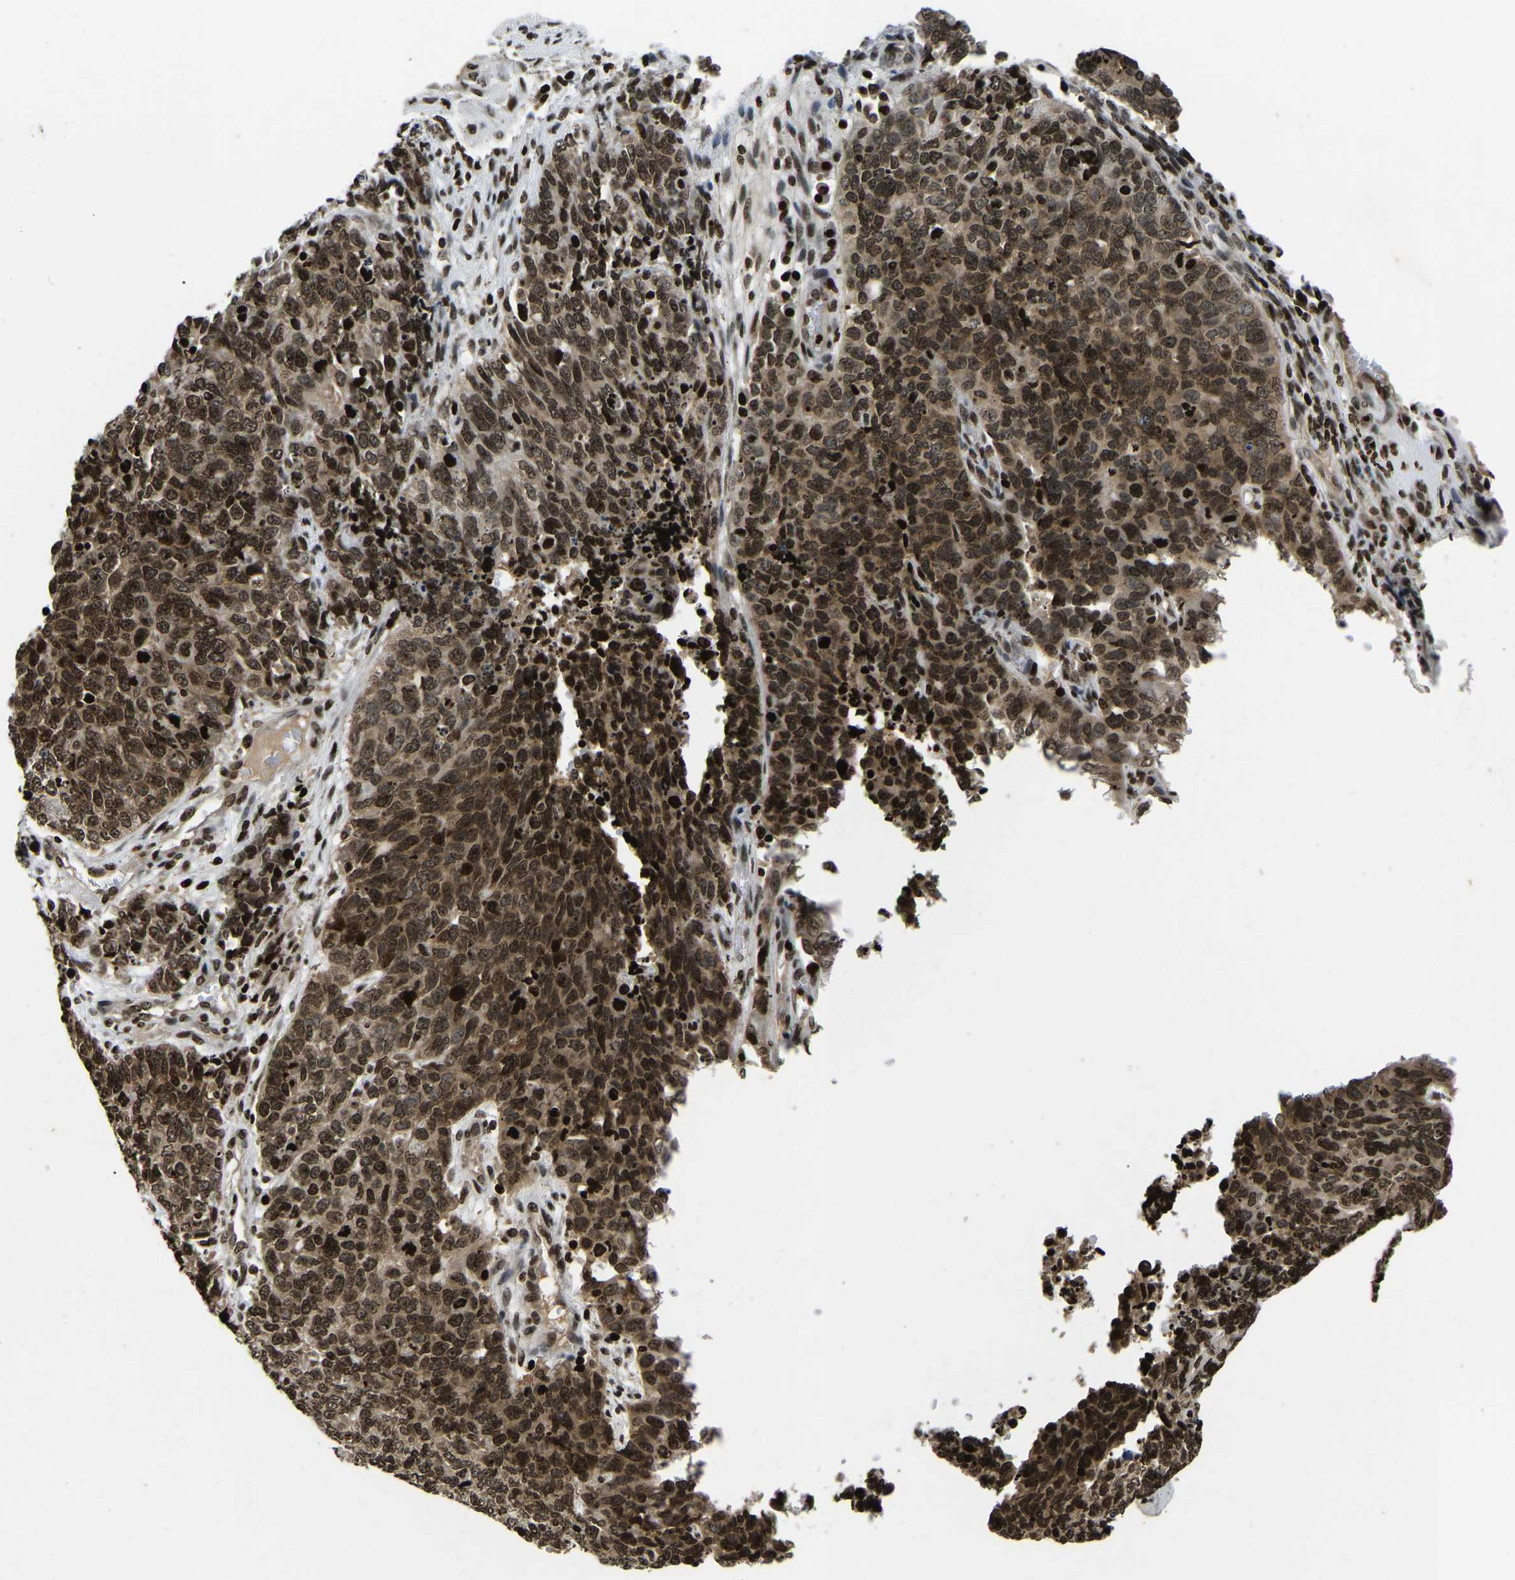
{"staining": {"intensity": "strong", "quantity": ">75%", "location": "nuclear"}, "tissue": "cervical cancer", "cell_type": "Tumor cells", "image_type": "cancer", "snomed": [{"axis": "morphology", "description": "Squamous cell carcinoma, NOS"}, {"axis": "topography", "description": "Cervix"}], "caption": "About >75% of tumor cells in human cervical cancer (squamous cell carcinoma) display strong nuclear protein staining as visualized by brown immunohistochemical staining.", "gene": "LRRC61", "patient": {"sex": "female", "age": 63}}